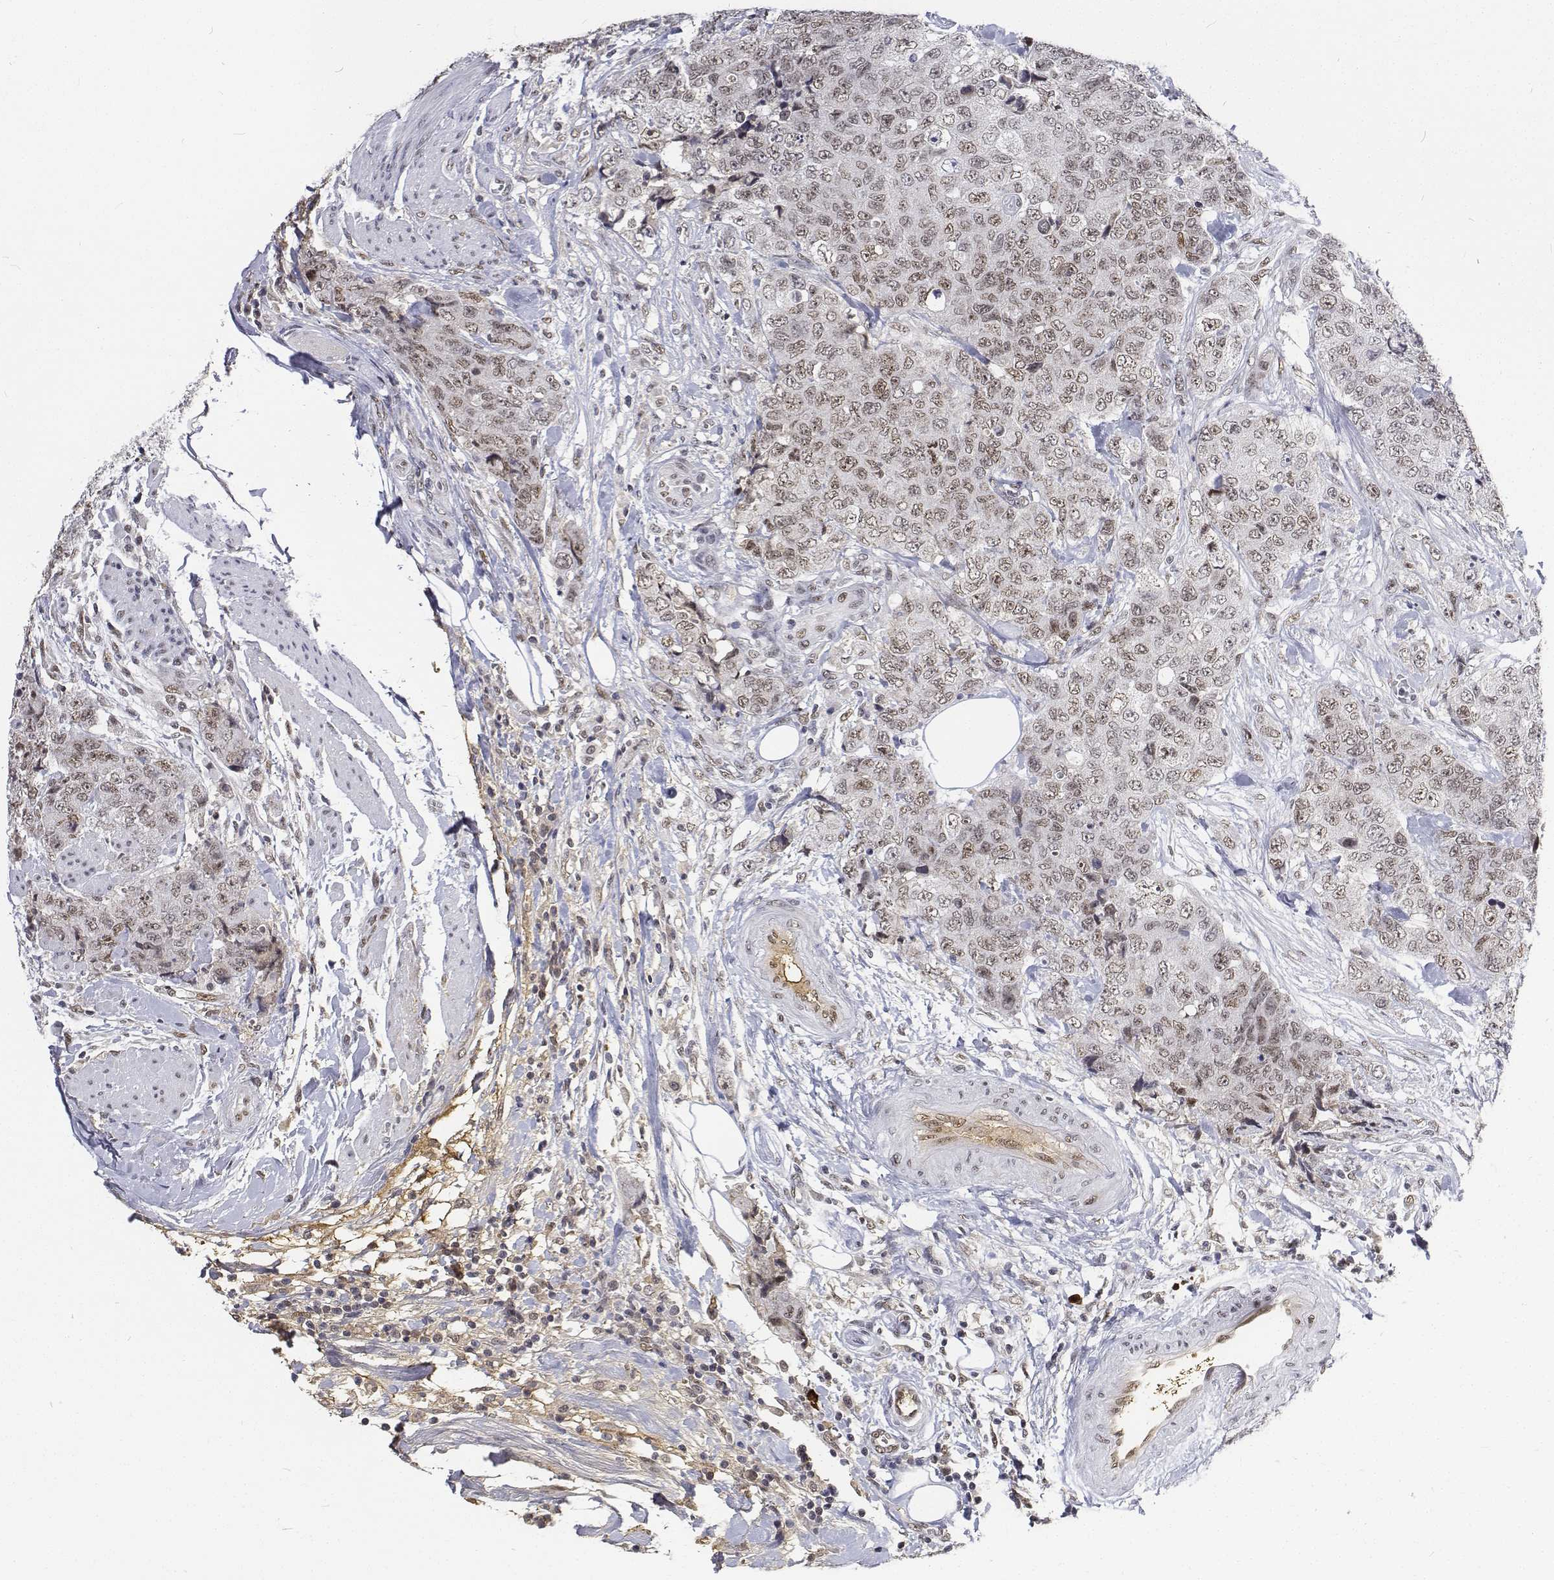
{"staining": {"intensity": "weak", "quantity": "25%-75%", "location": "nuclear"}, "tissue": "urothelial cancer", "cell_type": "Tumor cells", "image_type": "cancer", "snomed": [{"axis": "morphology", "description": "Urothelial carcinoma, High grade"}, {"axis": "topography", "description": "Urinary bladder"}], "caption": "Protein analysis of urothelial cancer tissue demonstrates weak nuclear staining in approximately 25%-75% of tumor cells. (IHC, brightfield microscopy, high magnification).", "gene": "ATRX", "patient": {"sex": "female", "age": 78}}